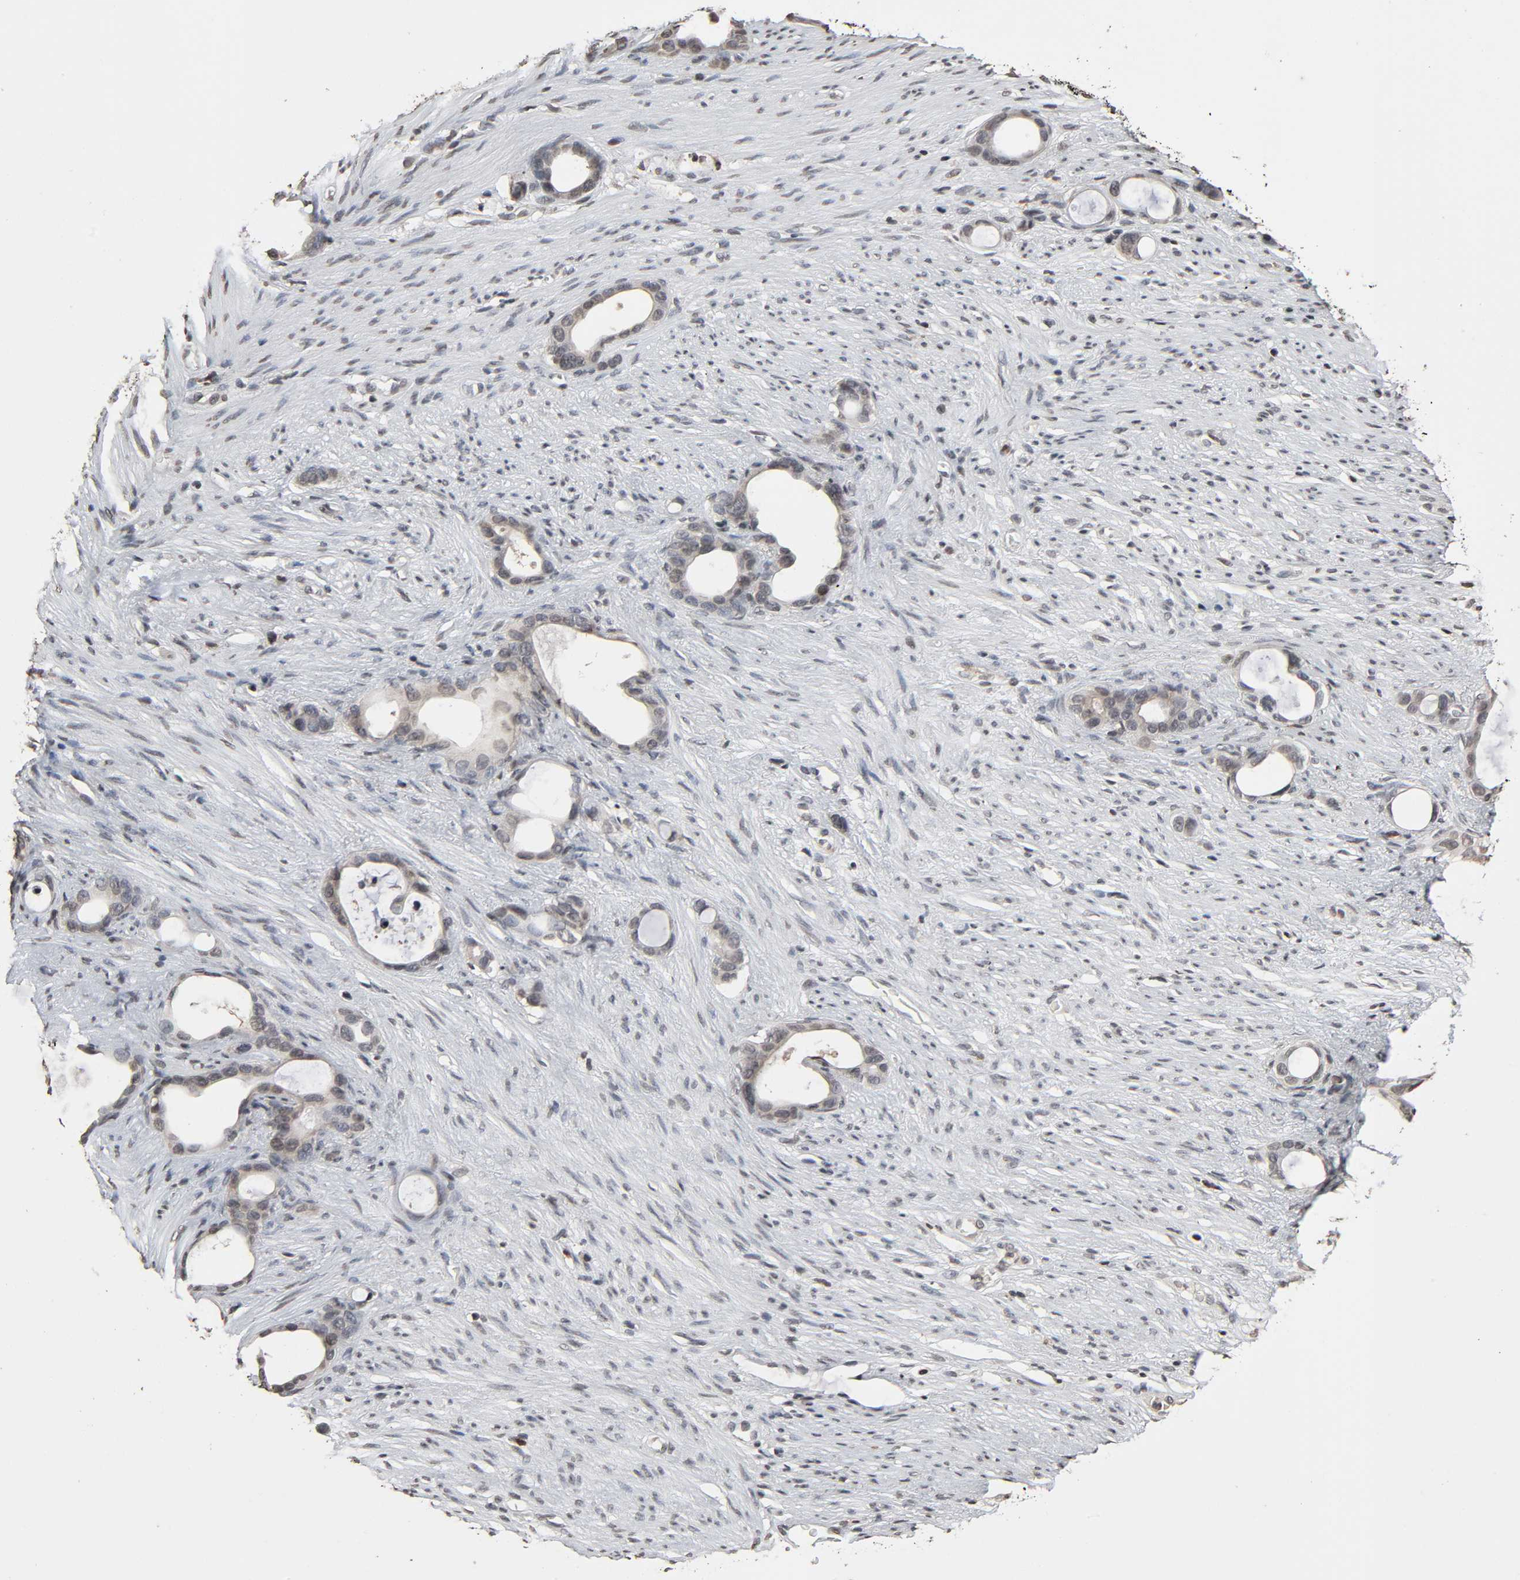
{"staining": {"intensity": "weak", "quantity": ">75%", "location": "cytoplasmic/membranous"}, "tissue": "stomach cancer", "cell_type": "Tumor cells", "image_type": "cancer", "snomed": [{"axis": "morphology", "description": "Adenocarcinoma, NOS"}, {"axis": "topography", "description": "Stomach"}], "caption": "A brown stain shows weak cytoplasmic/membranous positivity of a protein in human stomach cancer (adenocarcinoma) tumor cells.", "gene": "STK4", "patient": {"sex": "female", "age": 75}}